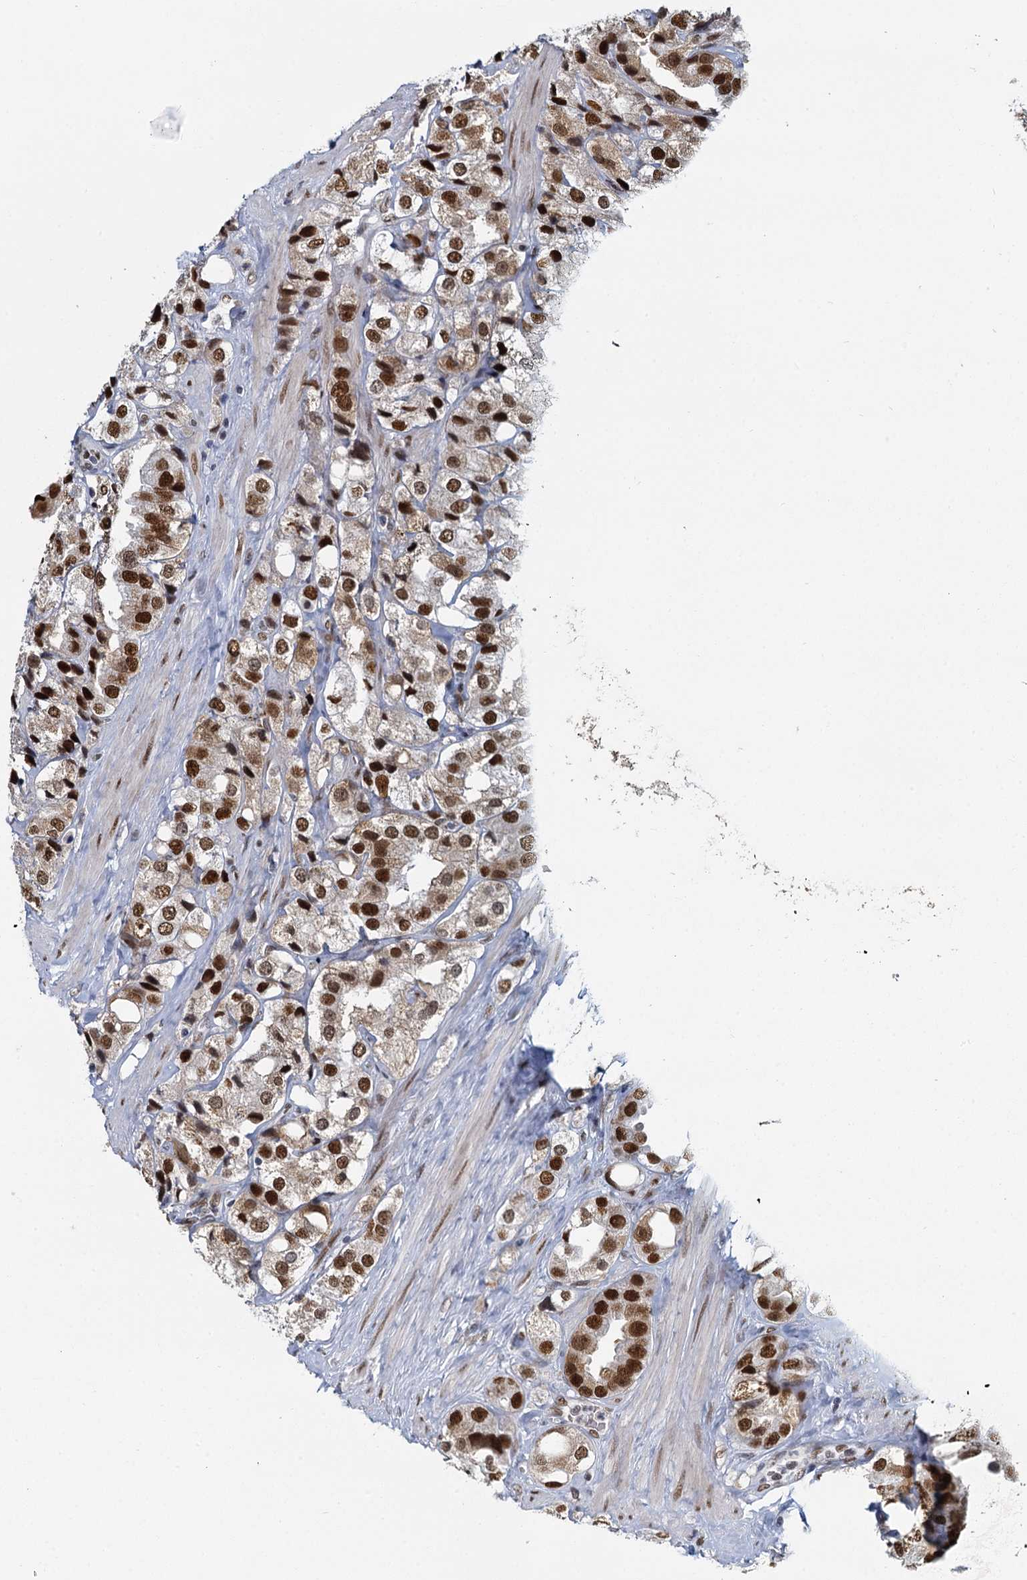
{"staining": {"intensity": "strong", "quantity": ">75%", "location": "nuclear"}, "tissue": "prostate cancer", "cell_type": "Tumor cells", "image_type": "cancer", "snomed": [{"axis": "morphology", "description": "Adenocarcinoma, NOS"}, {"axis": "topography", "description": "Prostate"}], "caption": "Immunohistochemical staining of human prostate cancer displays strong nuclear protein positivity in about >75% of tumor cells. (Brightfield microscopy of DAB IHC at high magnification).", "gene": "RPRD1A", "patient": {"sex": "male", "age": 79}}